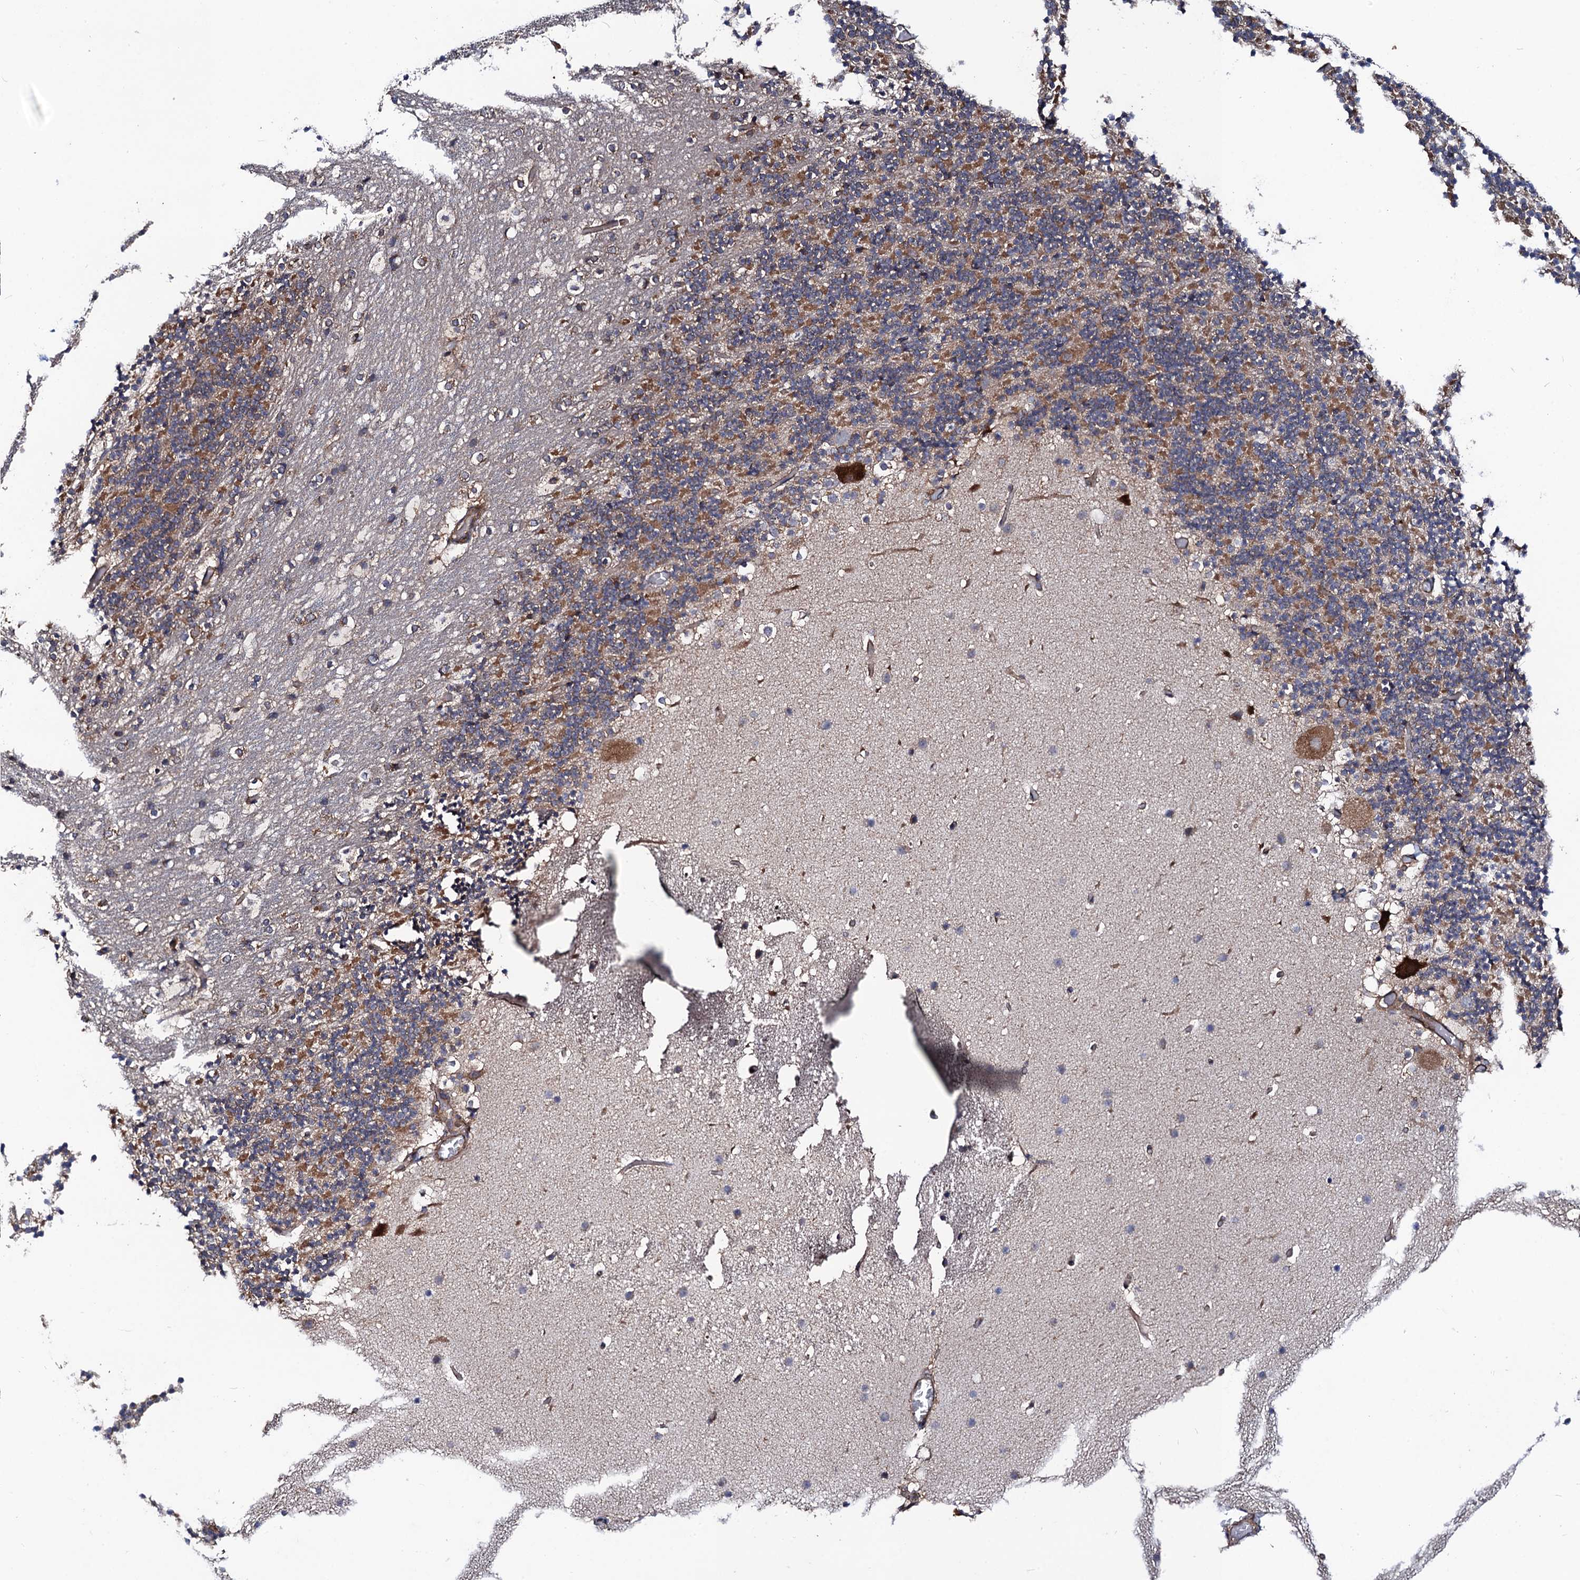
{"staining": {"intensity": "moderate", "quantity": "25%-75%", "location": "cytoplasmic/membranous"}, "tissue": "cerebellum", "cell_type": "Cells in granular layer", "image_type": "normal", "snomed": [{"axis": "morphology", "description": "Normal tissue, NOS"}, {"axis": "topography", "description": "Cerebellum"}], "caption": "Benign cerebellum reveals moderate cytoplasmic/membranous staining in approximately 25%-75% of cells in granular layer, visualized by immunohistochemistry. (DAB (3,3'-diaminobenzidine) = brown stain, brightfield microscopy at high magnification).", "gene": "DYDC1", "patient": {"sex": "male", "age": 57}}